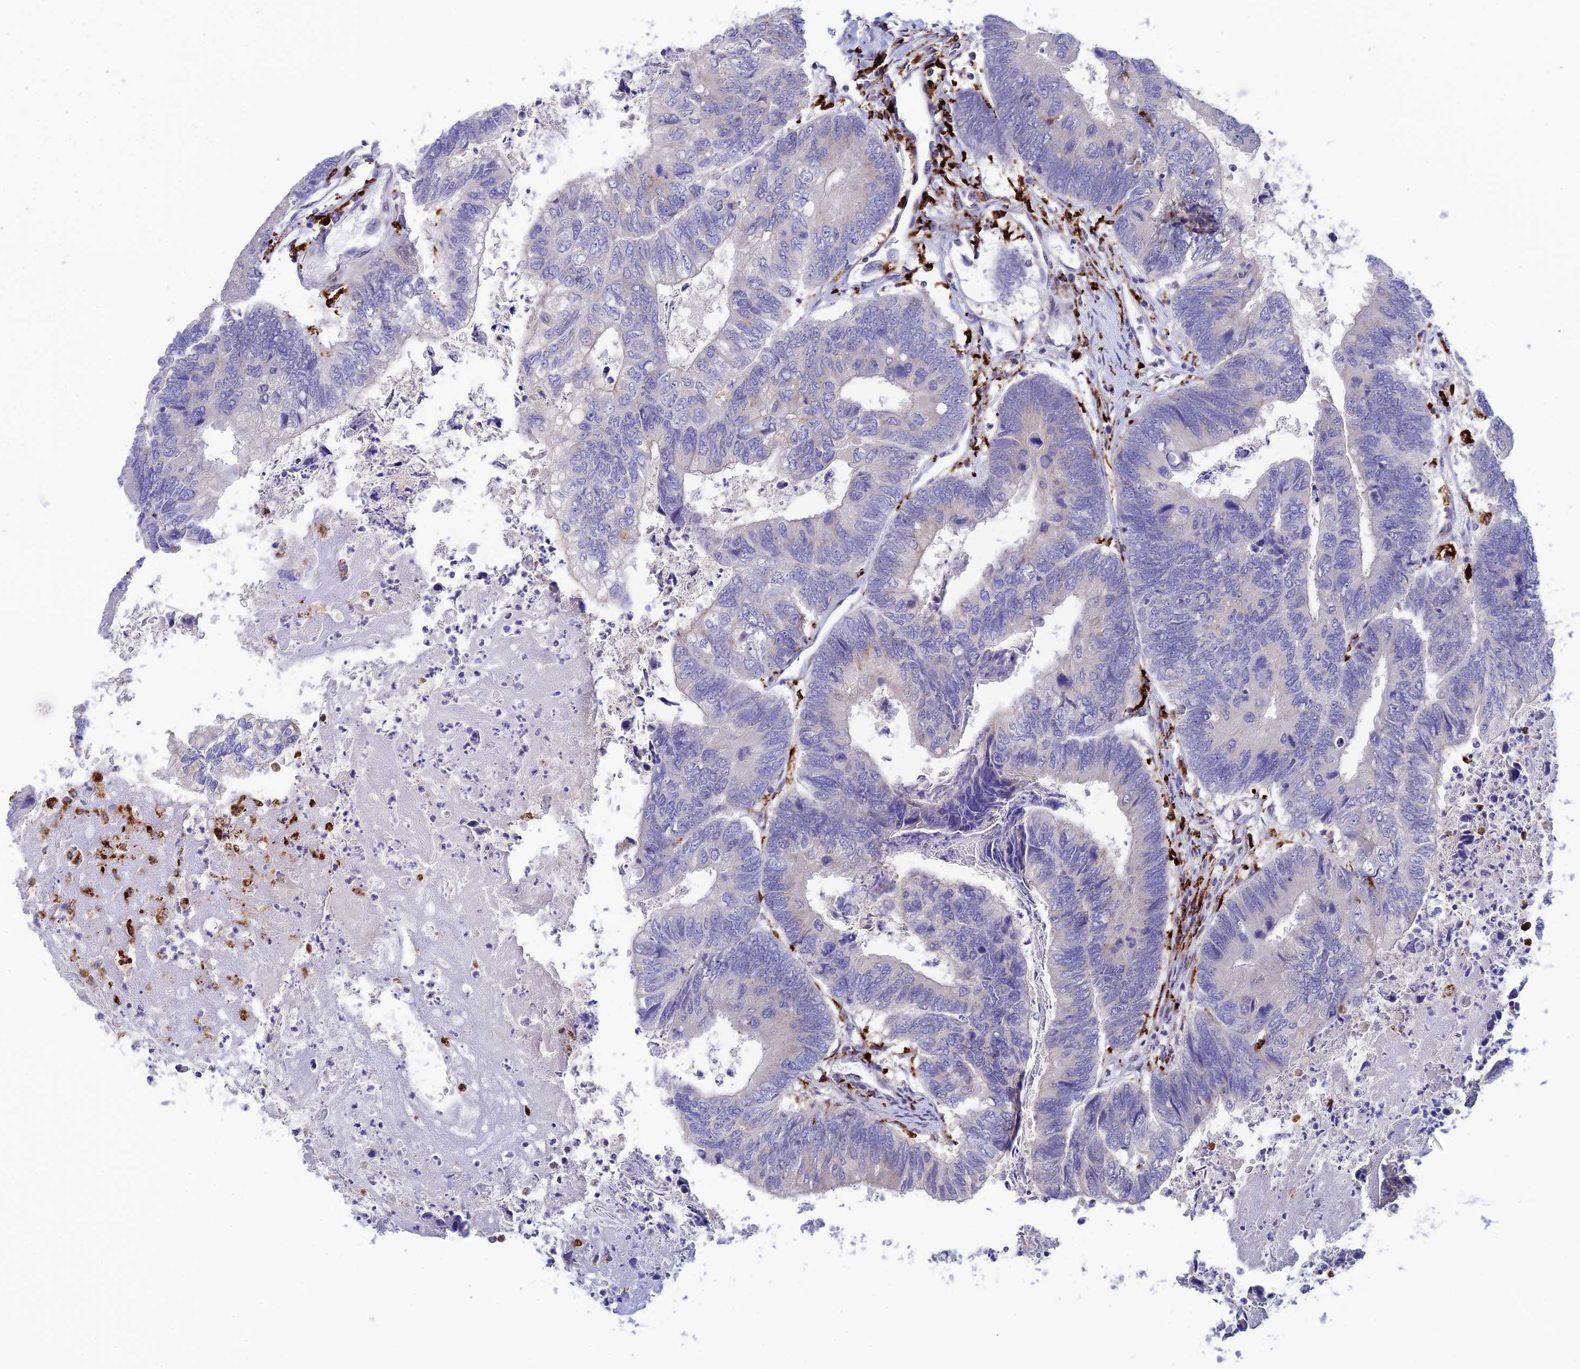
{"staining": {"intensity": "negative", "quantity": "none", "location": "none"}, "tissue": "colorectal cancer", "cell_type": "Tumor cells", "image_type": "cancer", "snomed": [{"axis": "morphology", "description": "Adenocarcinoma, NOS"}, {"axis": "topography", "description": "Colon"}], "caption": "Tumor cells are negative for protein expression in human colorectal cancer (adenocarcinoma).", "gene": "HIC1", "patient": {"sex": "female", "age": 67}}